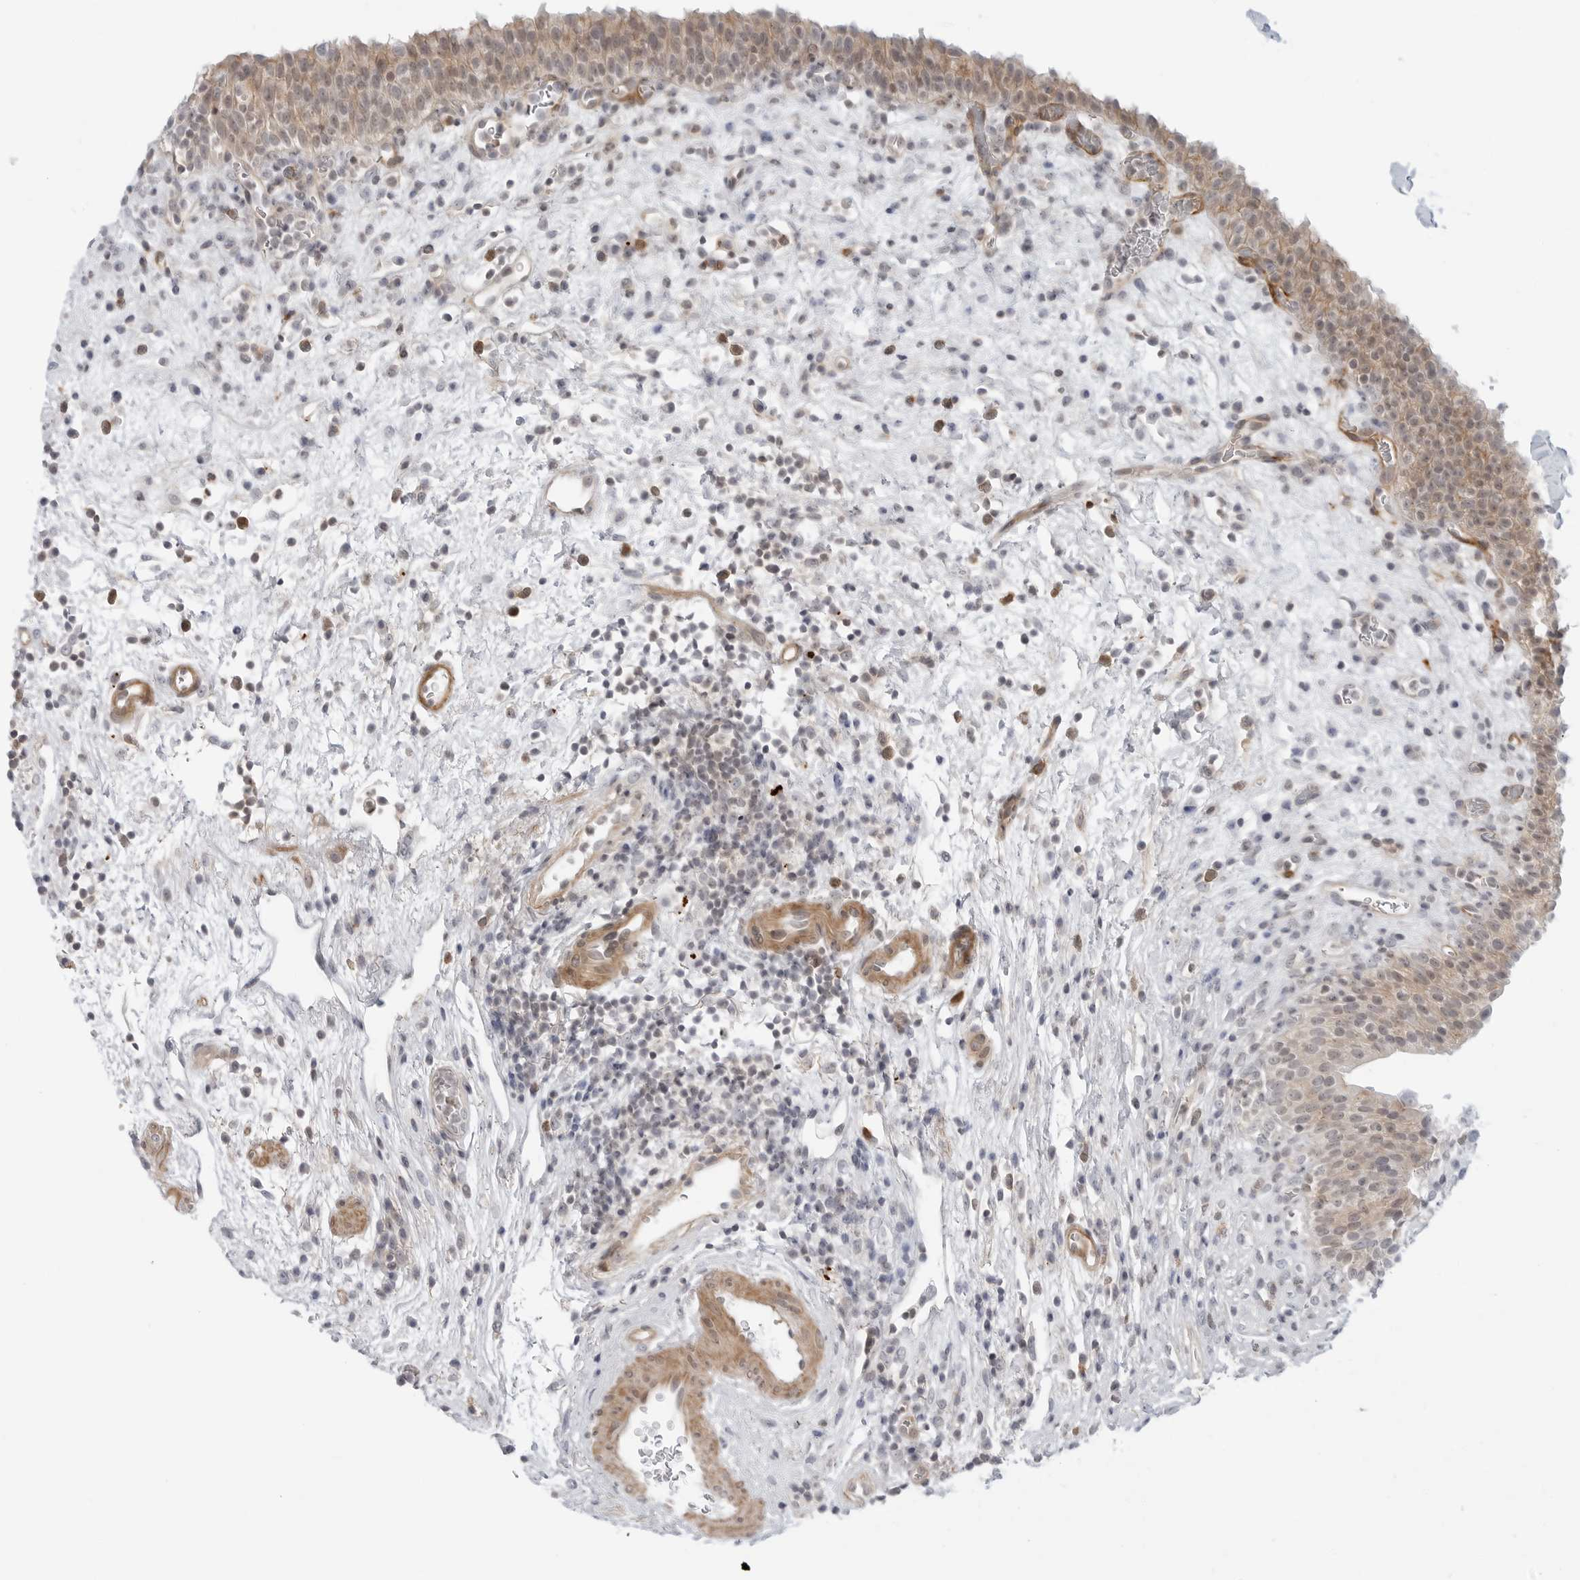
{"staining": {"intensity": "weak", "quantity": ">75%", "location": "cytoplasmic/membranous"}, "tissue": "urinary bladder", "cell_type": "Urothelial cells", "image_type": "normal", "snomed": [{"axis": "morphology", "description": "Normal tissue, NOS"}, {"axis": "morphology", "description": "Inflammation, NOS"}, {"axis": "topography", "description": "Urinary bladder"}], "caption": "Urinary bladder stained with a brown dye demonstrates weak cytoplasmic/membranous positive positivity in about >75% of urothelial cells.", "gene": "STXBP3", "patient": {"sex": "female", "age": 75}}